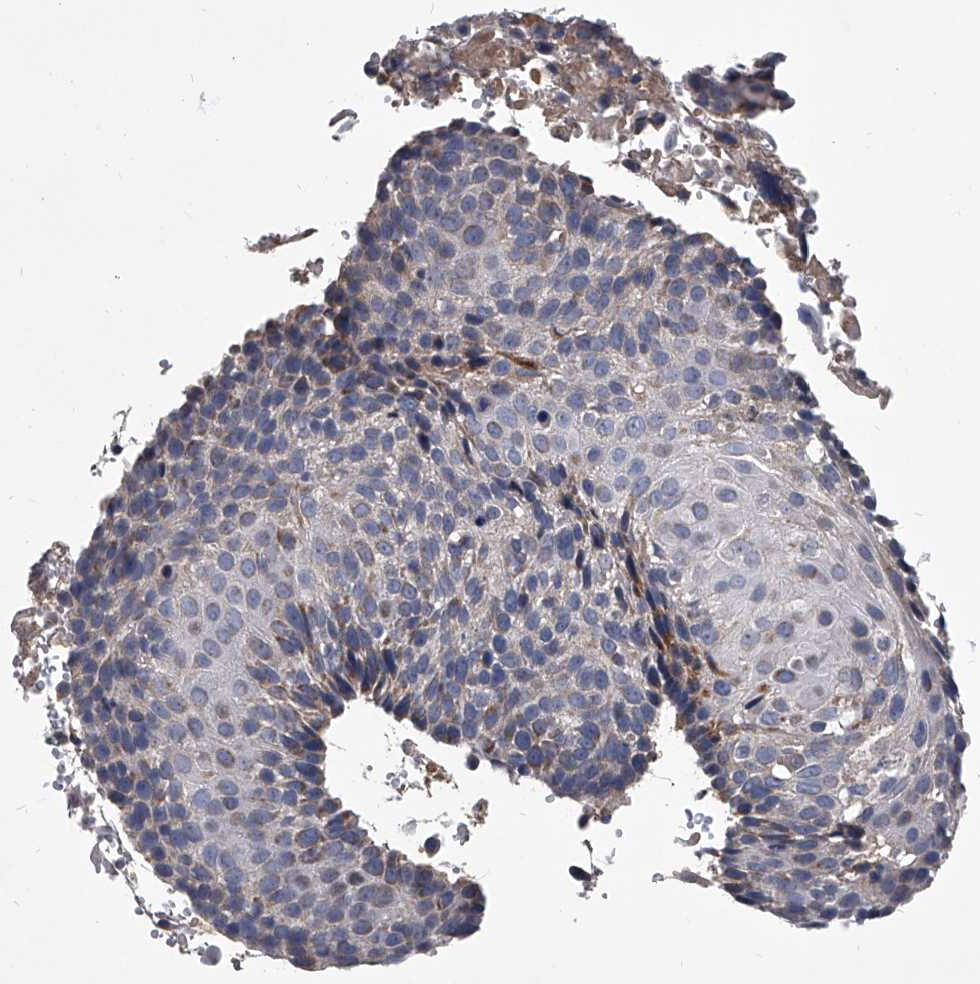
{"staining": {"intensity": "weak", "quantity": "25%-75%", "location": "cytoplasmic/membranous"}, "tissue": "cervical cancer", "cell_type": "Tumor cells", "image_type": "cancer", "snomed": [{"axis": "morphology", "description": "Squamous cell carcinoma, NOS"}, {"axis": "topography", "description": "Cervix"}], "caption": "IHC (DAB) staining of cervical cancer displays weak cytoplasmic/membranous protein staining in approximately 25%-75% of tumor cells.", "gene": "NRP1", "patient": {"sex": "female", "age": 74}}